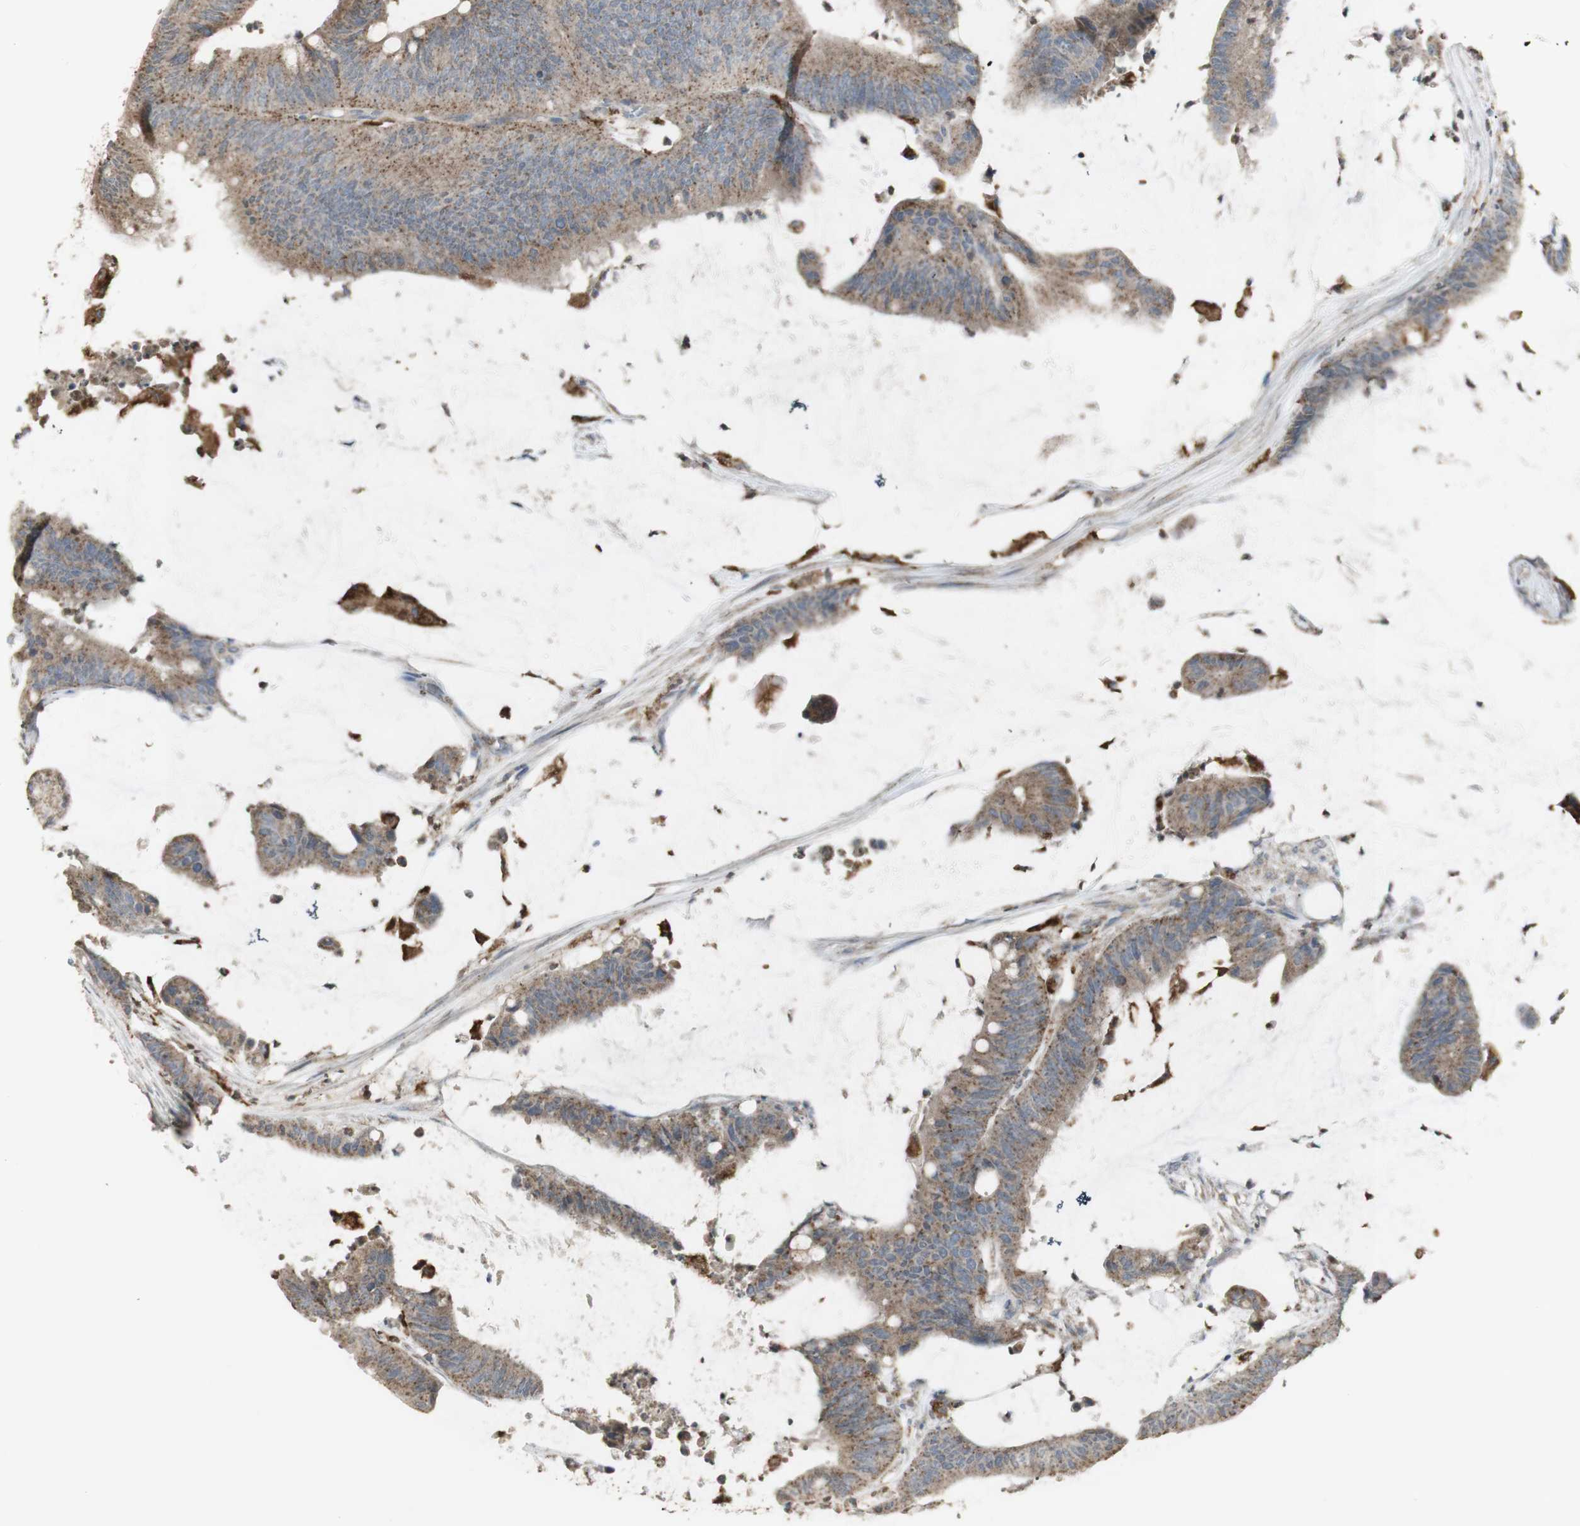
{"staining": {"intensity": "moderate", "quantity": ">75%", "location": "cytoplasmic/membranous"}, "tissue": "colorectal cancer", "cell_type": "Tumor cells", "image_type": "cancer", "snomed": [{"axis": "morphology", "description": "Adenocarcinoma, NOS"}, {"axis": "topography", "description": "Rectum"}], "caption": "Moderate cytoplasmic/membranous protein staining is appreciated in approximately >75% of tumor cells in colorectal cancer.", "gene": "ATP6V1E1", "patient": {"sex": "female", "age": 66}}